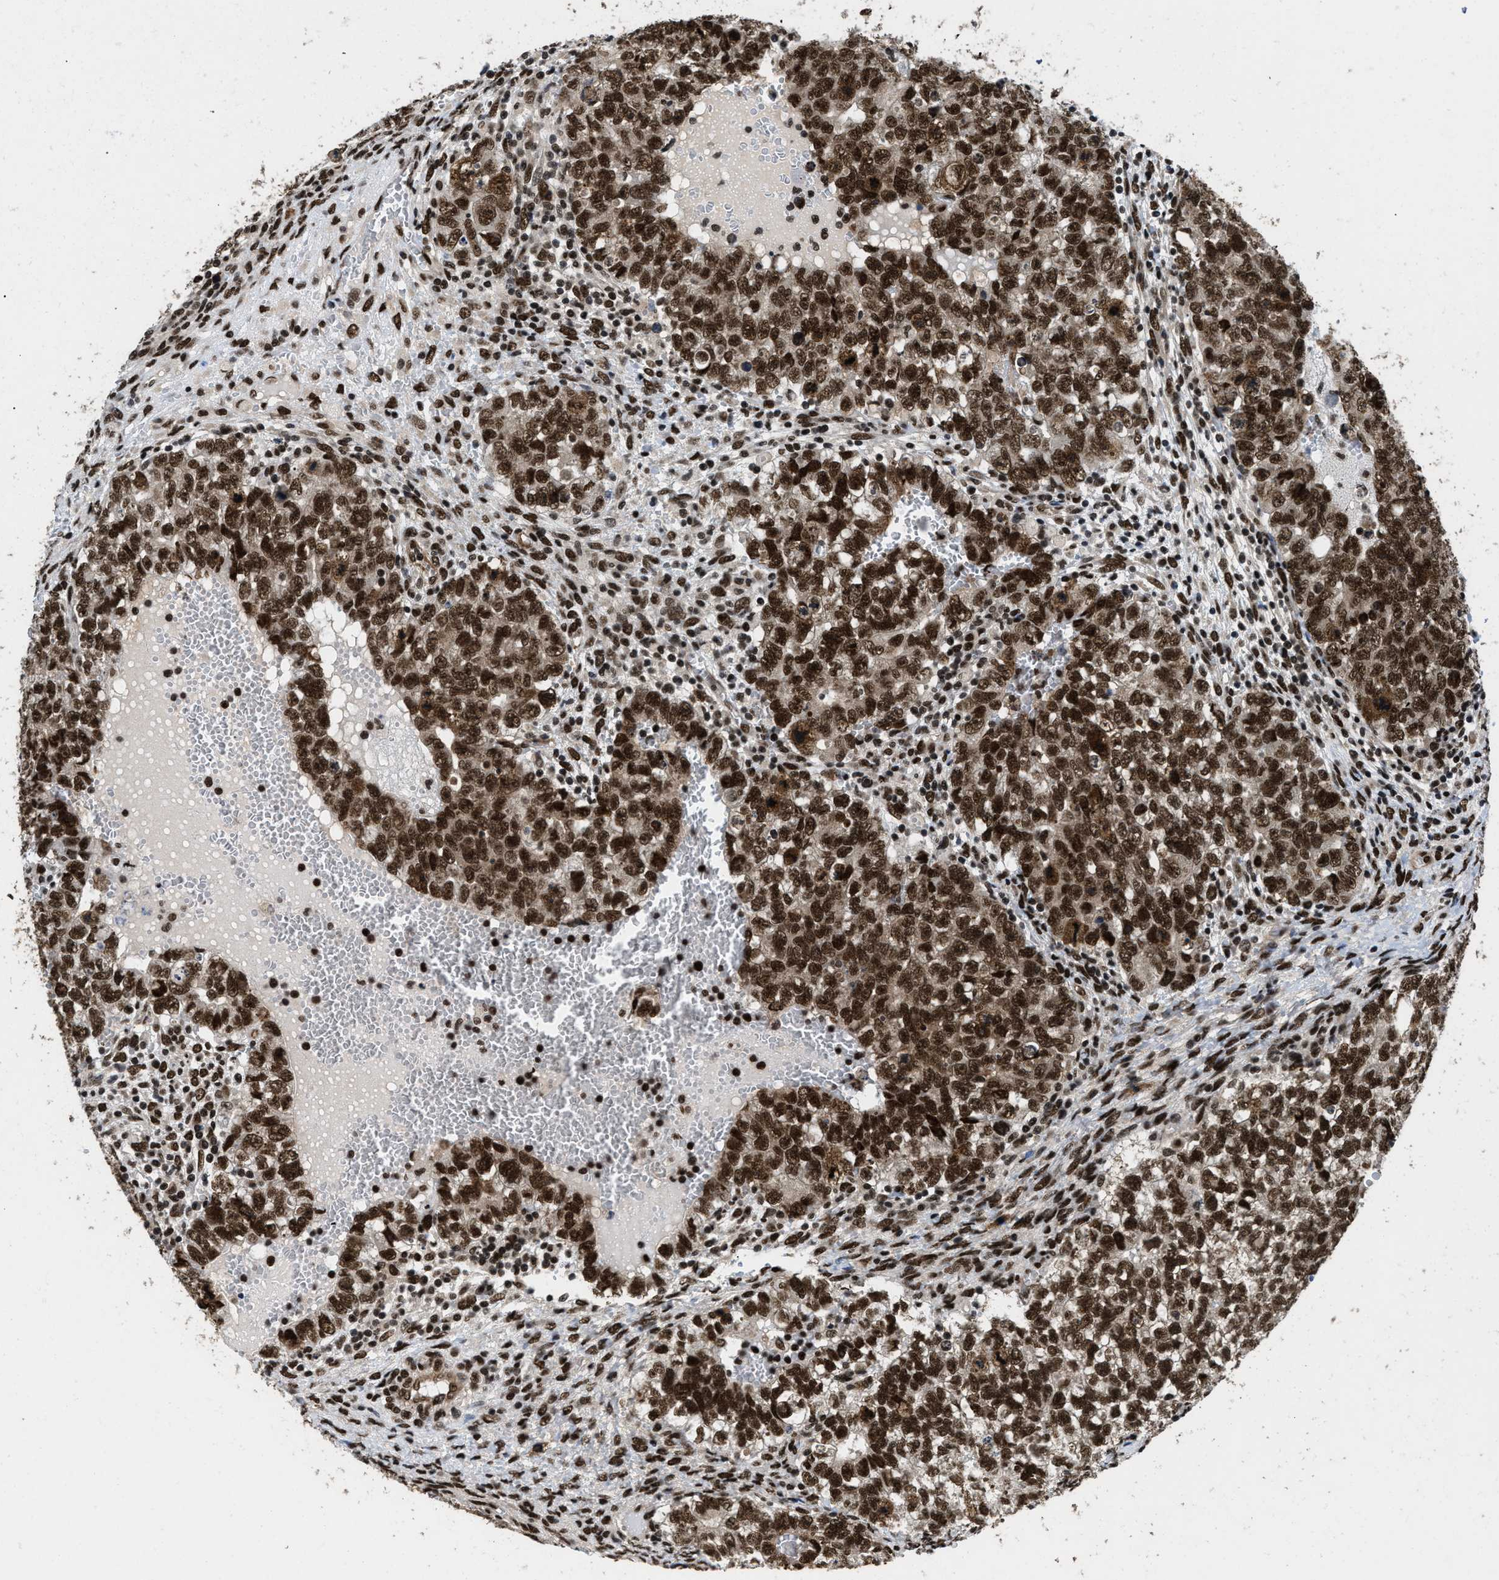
{"staining": {"intensity": "strong", "quantity": ">75%", "location": "nuclear"}, "tissue": "testis cancer", "cell_type": "Tumor cells", "image_type": "cancer", "snomed": [{"axis": "morphology", "description": "Seminoma, NOS"}, {"axis": "morphology", "description": "Carcinoma, Embryonal, NOS"}, {"axis": "topography", "description": "Testis"}], "caption": "Immunohistochemical staining of human testis cancer displays high levels of strong nuclear protein expression in about >75% of tumor cells.", "gene": "SAFB", "patient": {"sex": "male", "age": 38}}